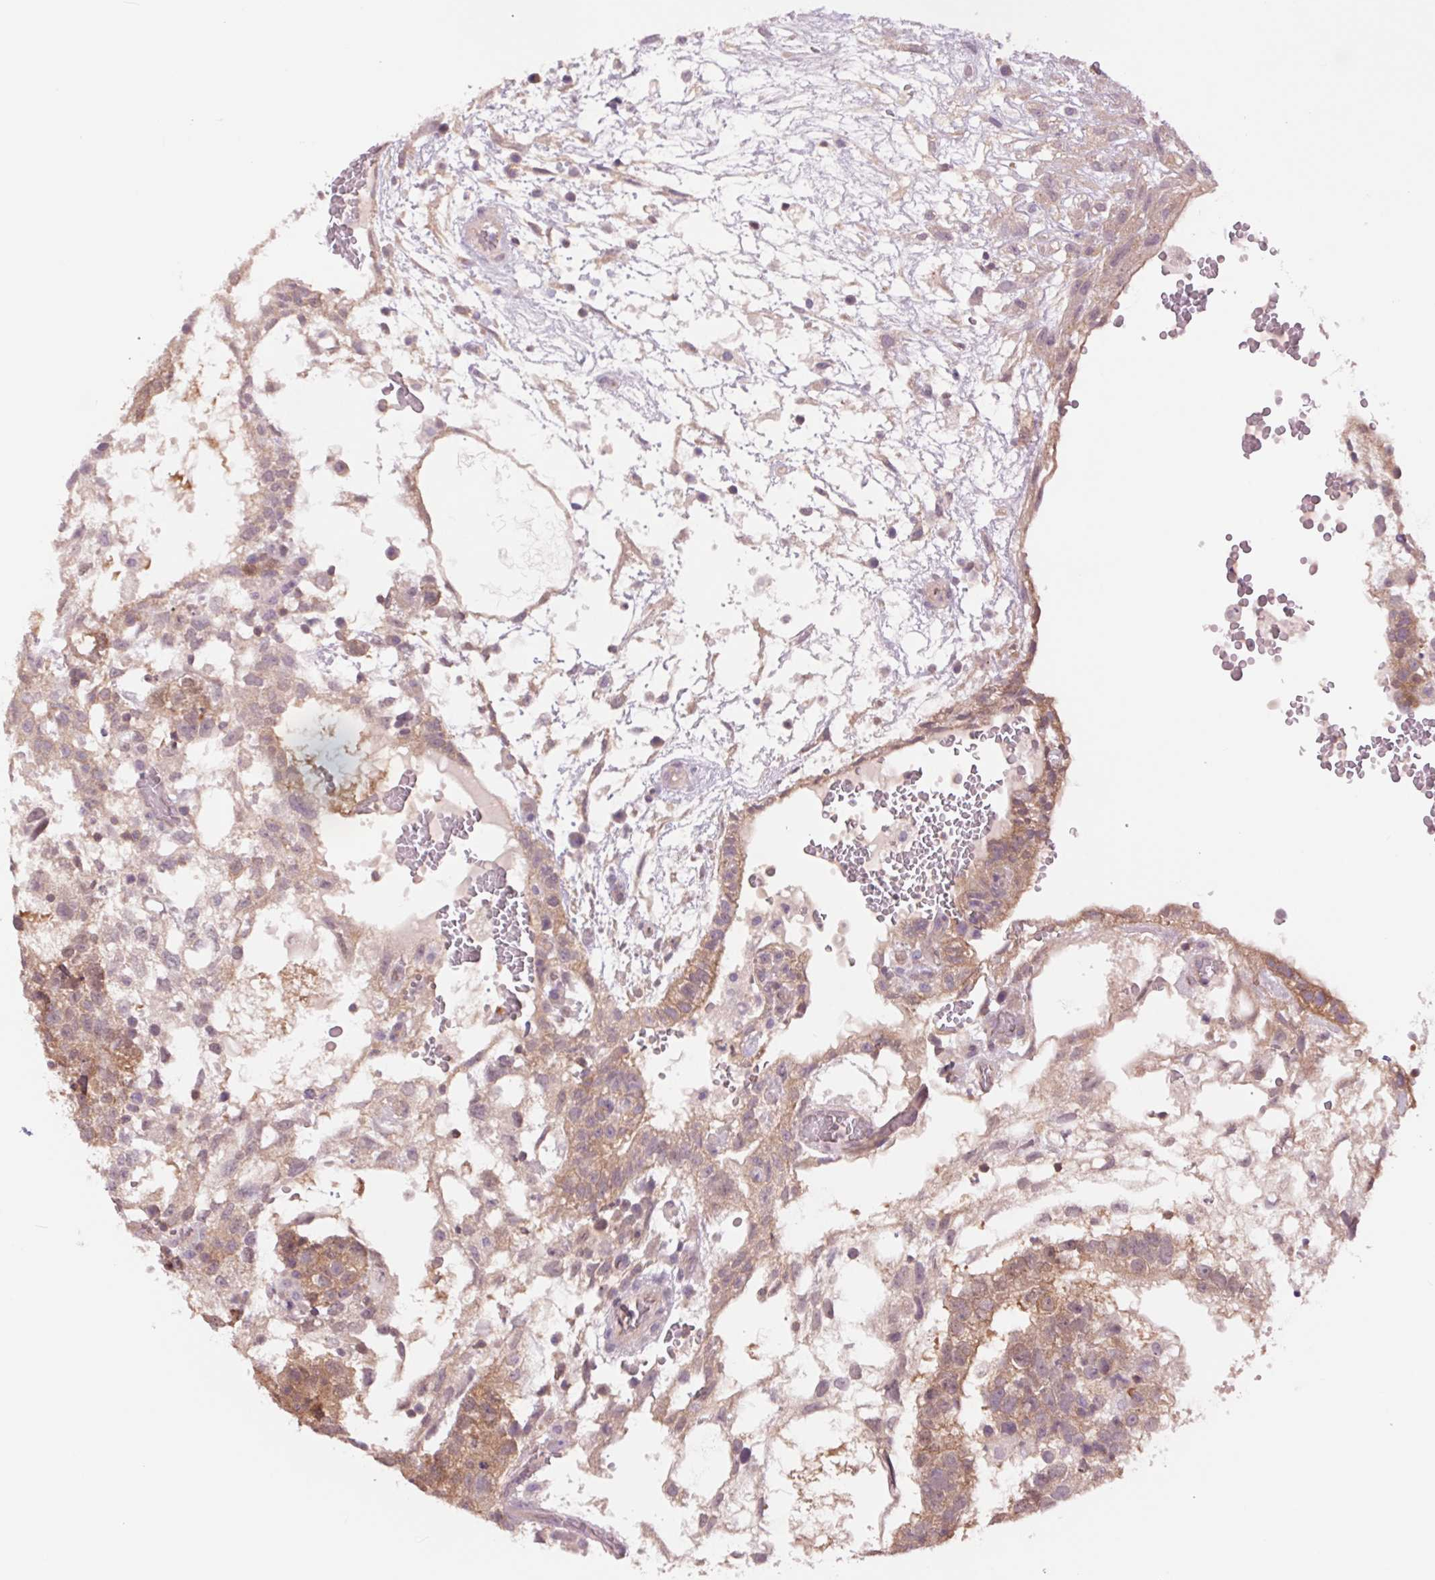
{"staining": {"intensity": "weak", "quantity": ">75%", "location": "cytoplasmic/membranous"}, "tissue": "testis cancer", "cell_type": "Tumor cells", "image_type": "cancer", "snomed": [{"axis": "morphology", "description": "Normal tissue, NOS"}, {"axis": "morphology", "description": "Carcinoma, Embryonal, NOS"}, {"axis": "topography", "description": "Testis"}], "caption": "Weak cytoplasmic/membranous protein expression is present in about >75% of tumor cells in testis cancer. The staining is performed using DAB brown chromogen to label protein expression. The nuclei are counter-stained blue using hematoxylin.", "gene": "SH3RF2", "patient": {"sex": "male", "age": 32}}